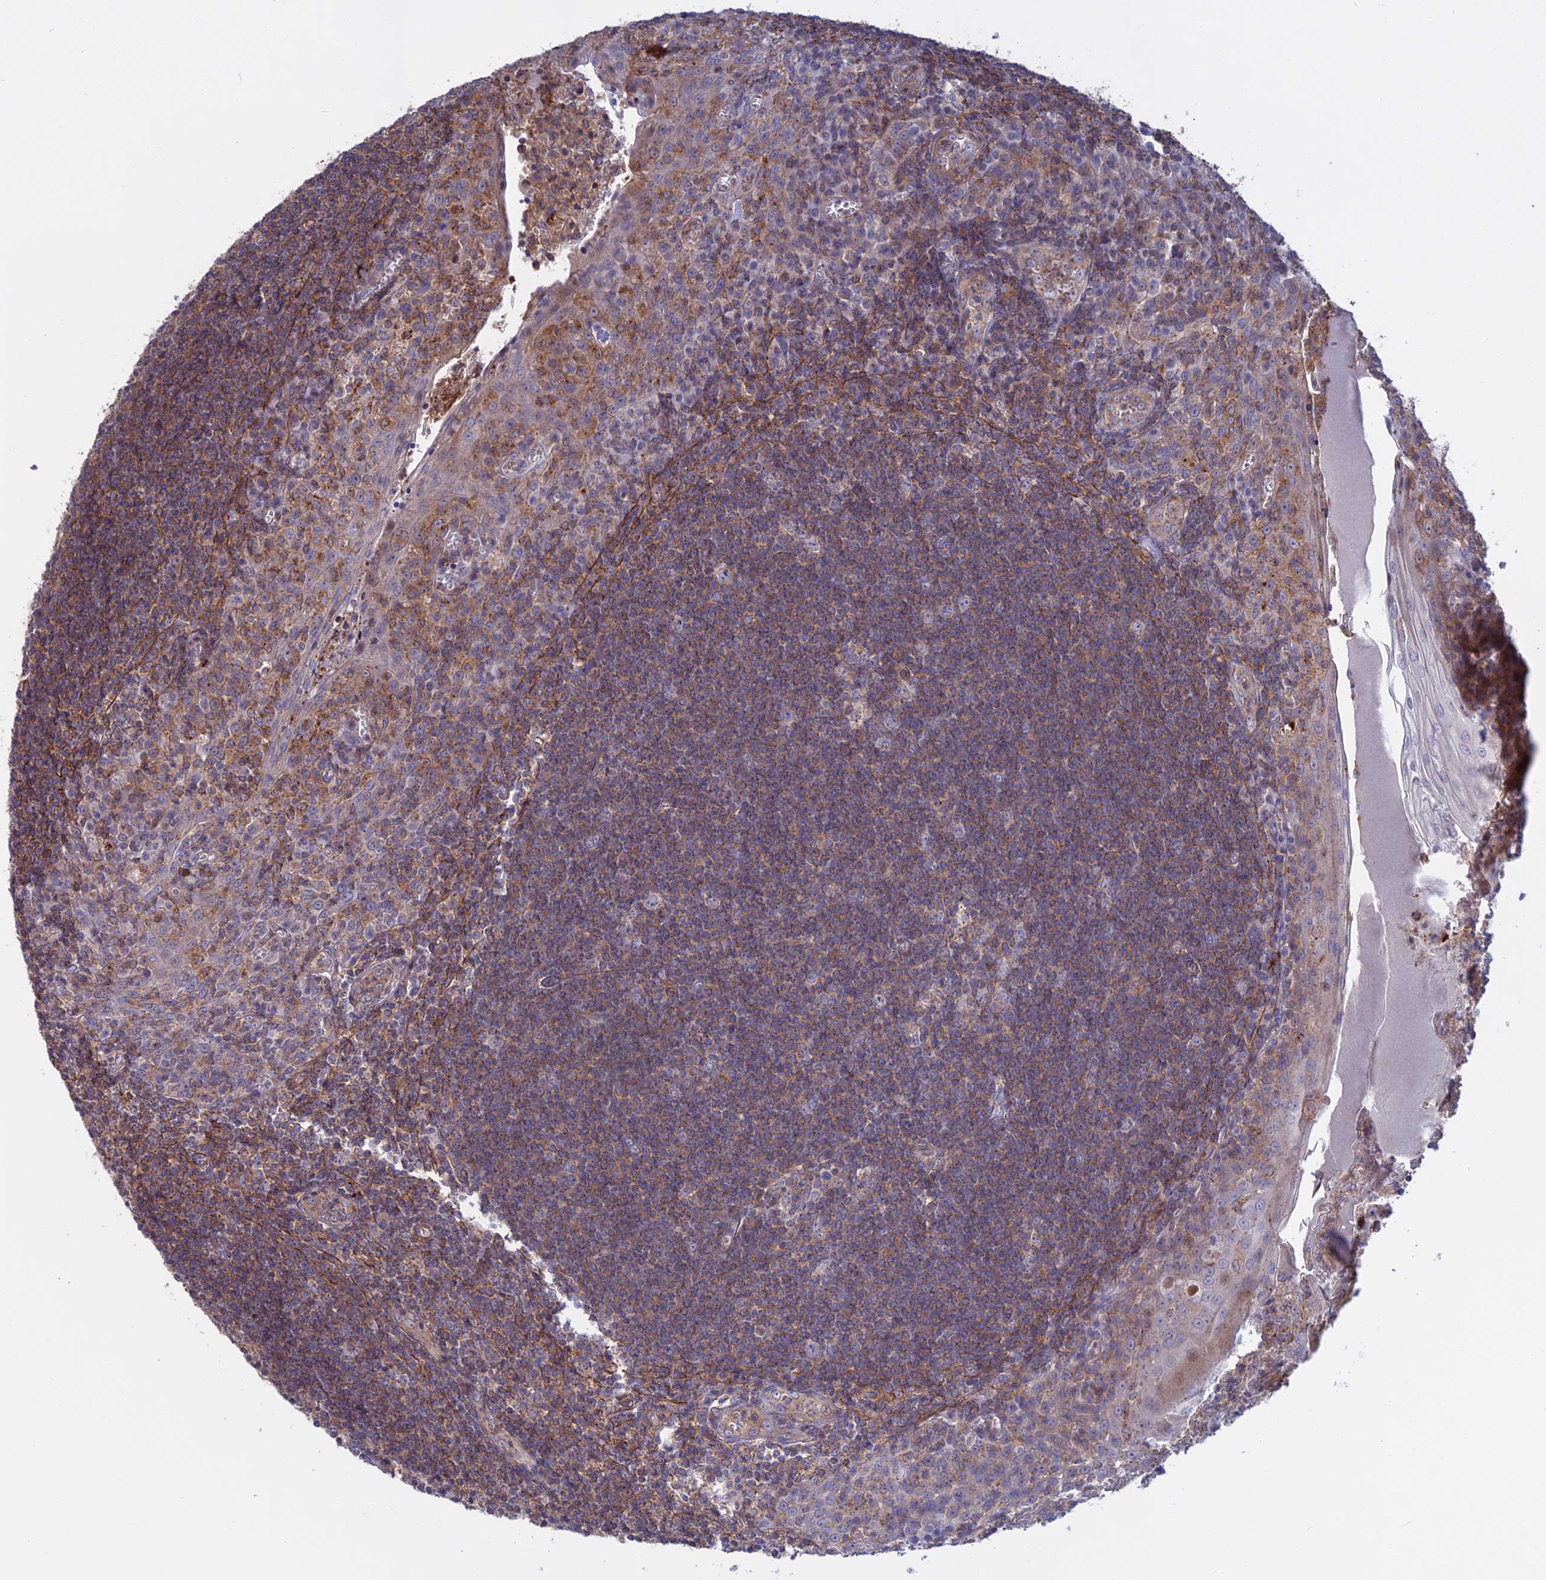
{"staining": {"intensity": "negative", "quantity": "none", "location": "none"}, "tissue": "tonsil", "cell_type": "Germinal center cells", "image_type": "normal", "snomed": [{"axis": "morphology", "description": "Normal tissue, NOS"}, {"axis": "topography", "description": "Tonsil"}], "caption": "Protein analysis of benign tonsil displays no significant staining in germinal center cells. (Stains: DAB (3,3'-diaminobenzidine) immunohistochemistry with hematoxylin counter stain, Microscopy: brightfield microscopy at high magnification).", "gene": "LYPD5", "patient": {"sex": "male", "age": 27}}